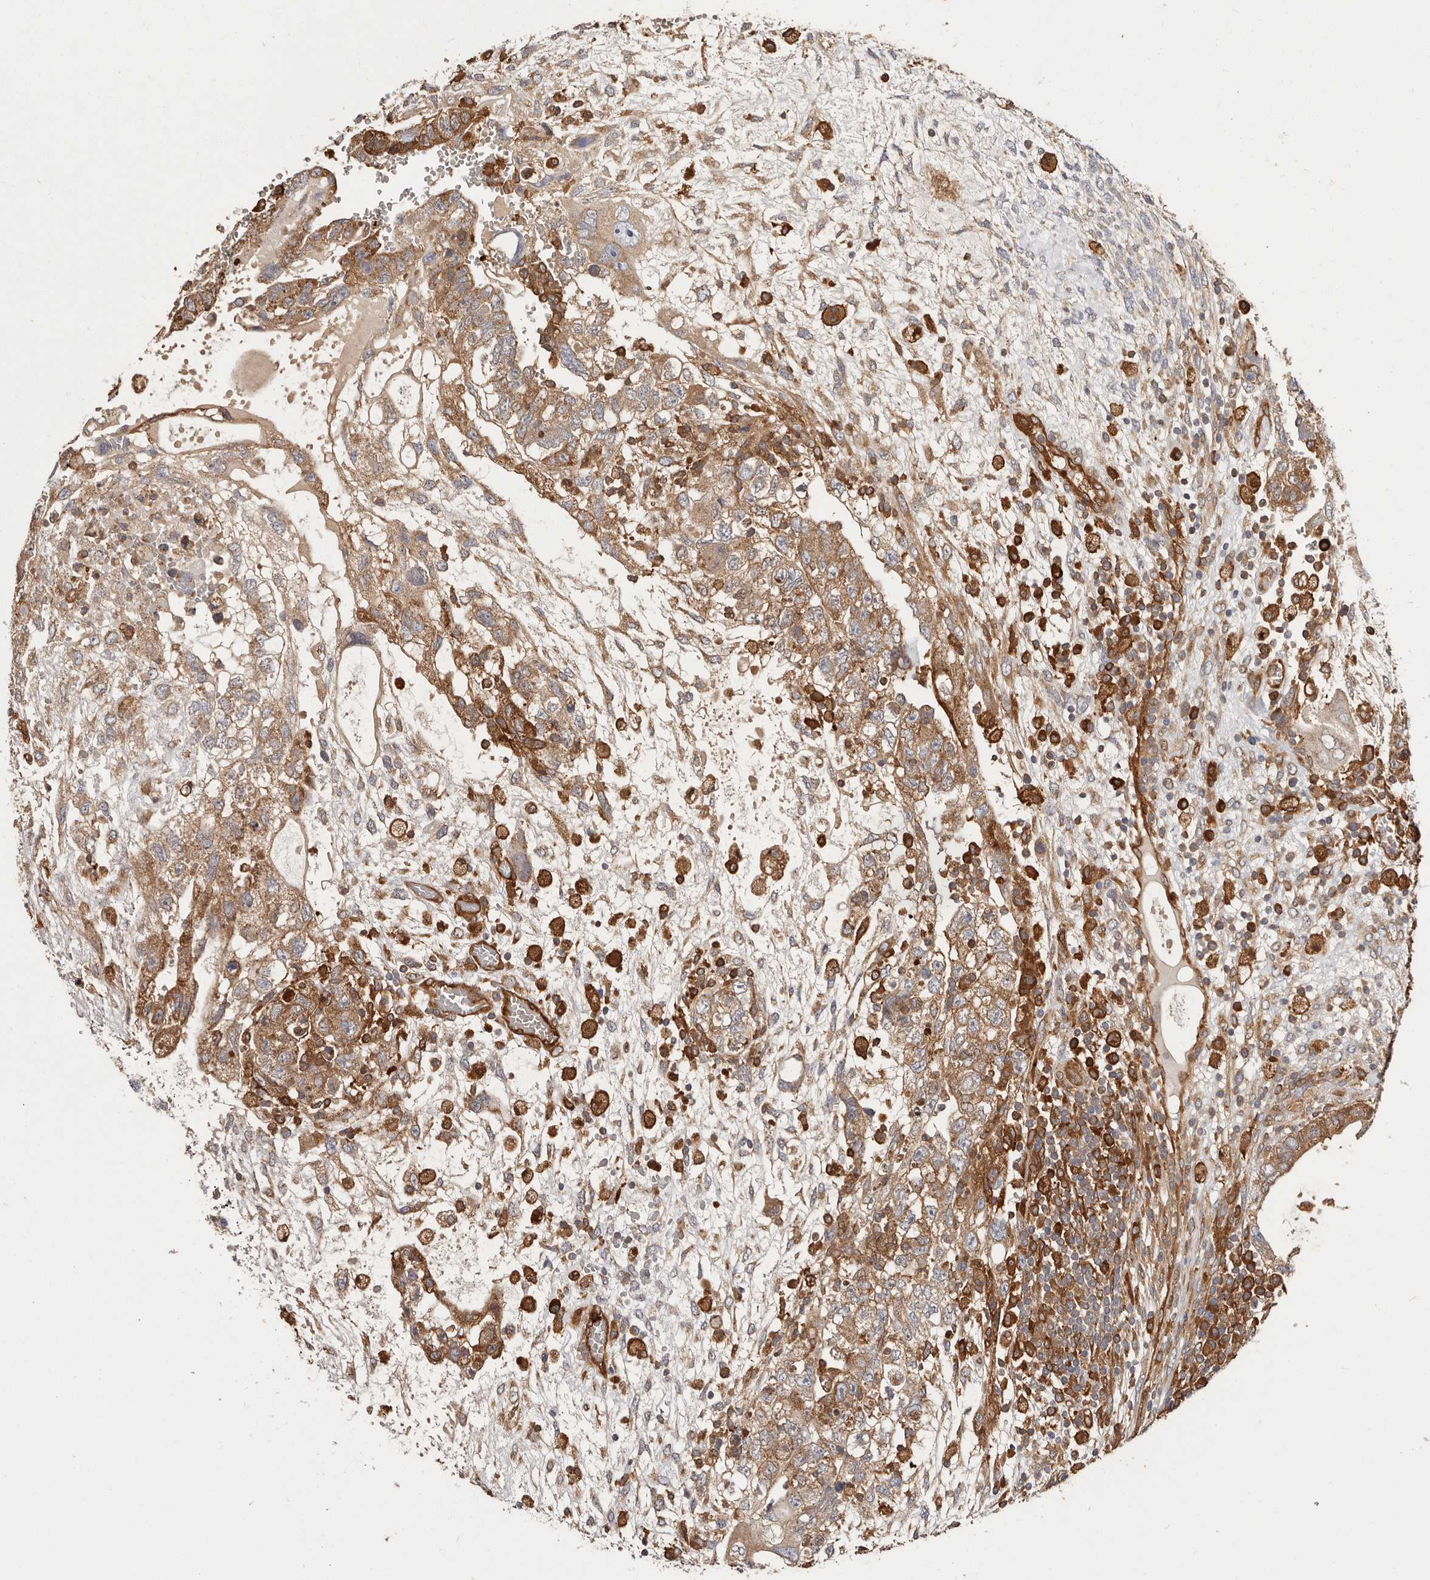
{"staining": {"intensity": "moderate", "quantity": ">75%", "location": "cytoplasmic/membranous"}, "tissue": "testis cancer", "cell_type": "Tumor cells", "image_type": "cancer", "snomed": [{"axis": "morphology", "description": "Carcinoma, Embryonal, NOS"}, {"axis": "topography", "description": "Testis"}], "caption": "This image shows IHC staining of testis cancer, with medium moderate cytoplasmic/membranous expression in about >75% of tumor cells.", "gene": "LAP3", "patient": {"sex": "male", "age": 36}}